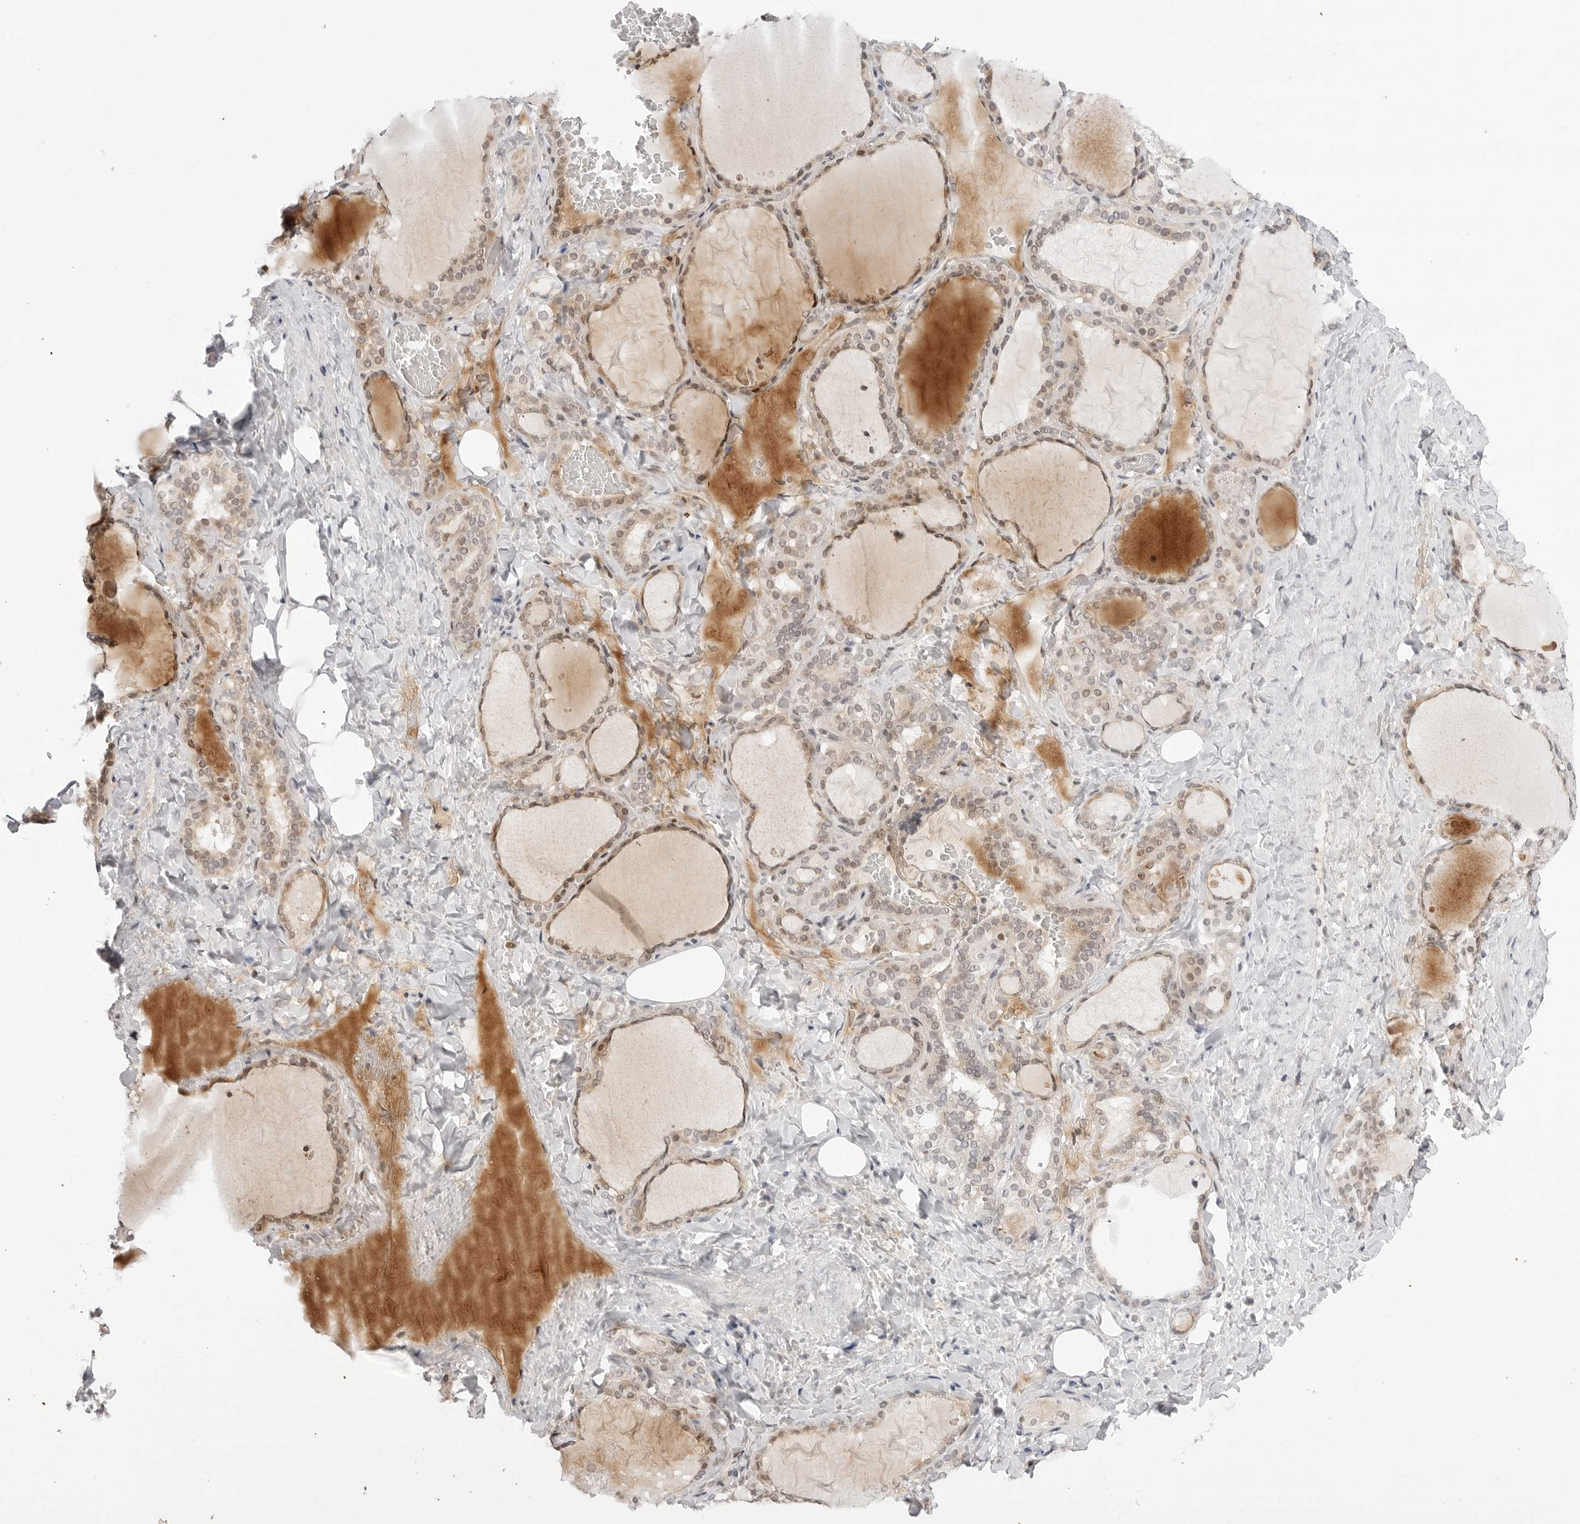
{"staining": {"intensity": "moderate", "quantity": "25%-75%", "location": "cytoplasmic/membranous,nuclear"}, "tissue": "thyroid gland", "cell_type": "Glandular cells", "image_type": "normal", "snomed": [{"axis": "morphology", "description": "Normal tissue, NOS"}, {"axis": "topography", "description": "Thyroid gland"}], "caption": "Moderate cytoplasmic/membranous,nuclear expression is appreciated in approximately 25%-75% of glandular cells in normal thyroid gland. (brown staining indicates protein expression, while blue staining denotes nuclei).", "gene": "PPP2R5C", "patient": {"sex": "female", "age": 22}}